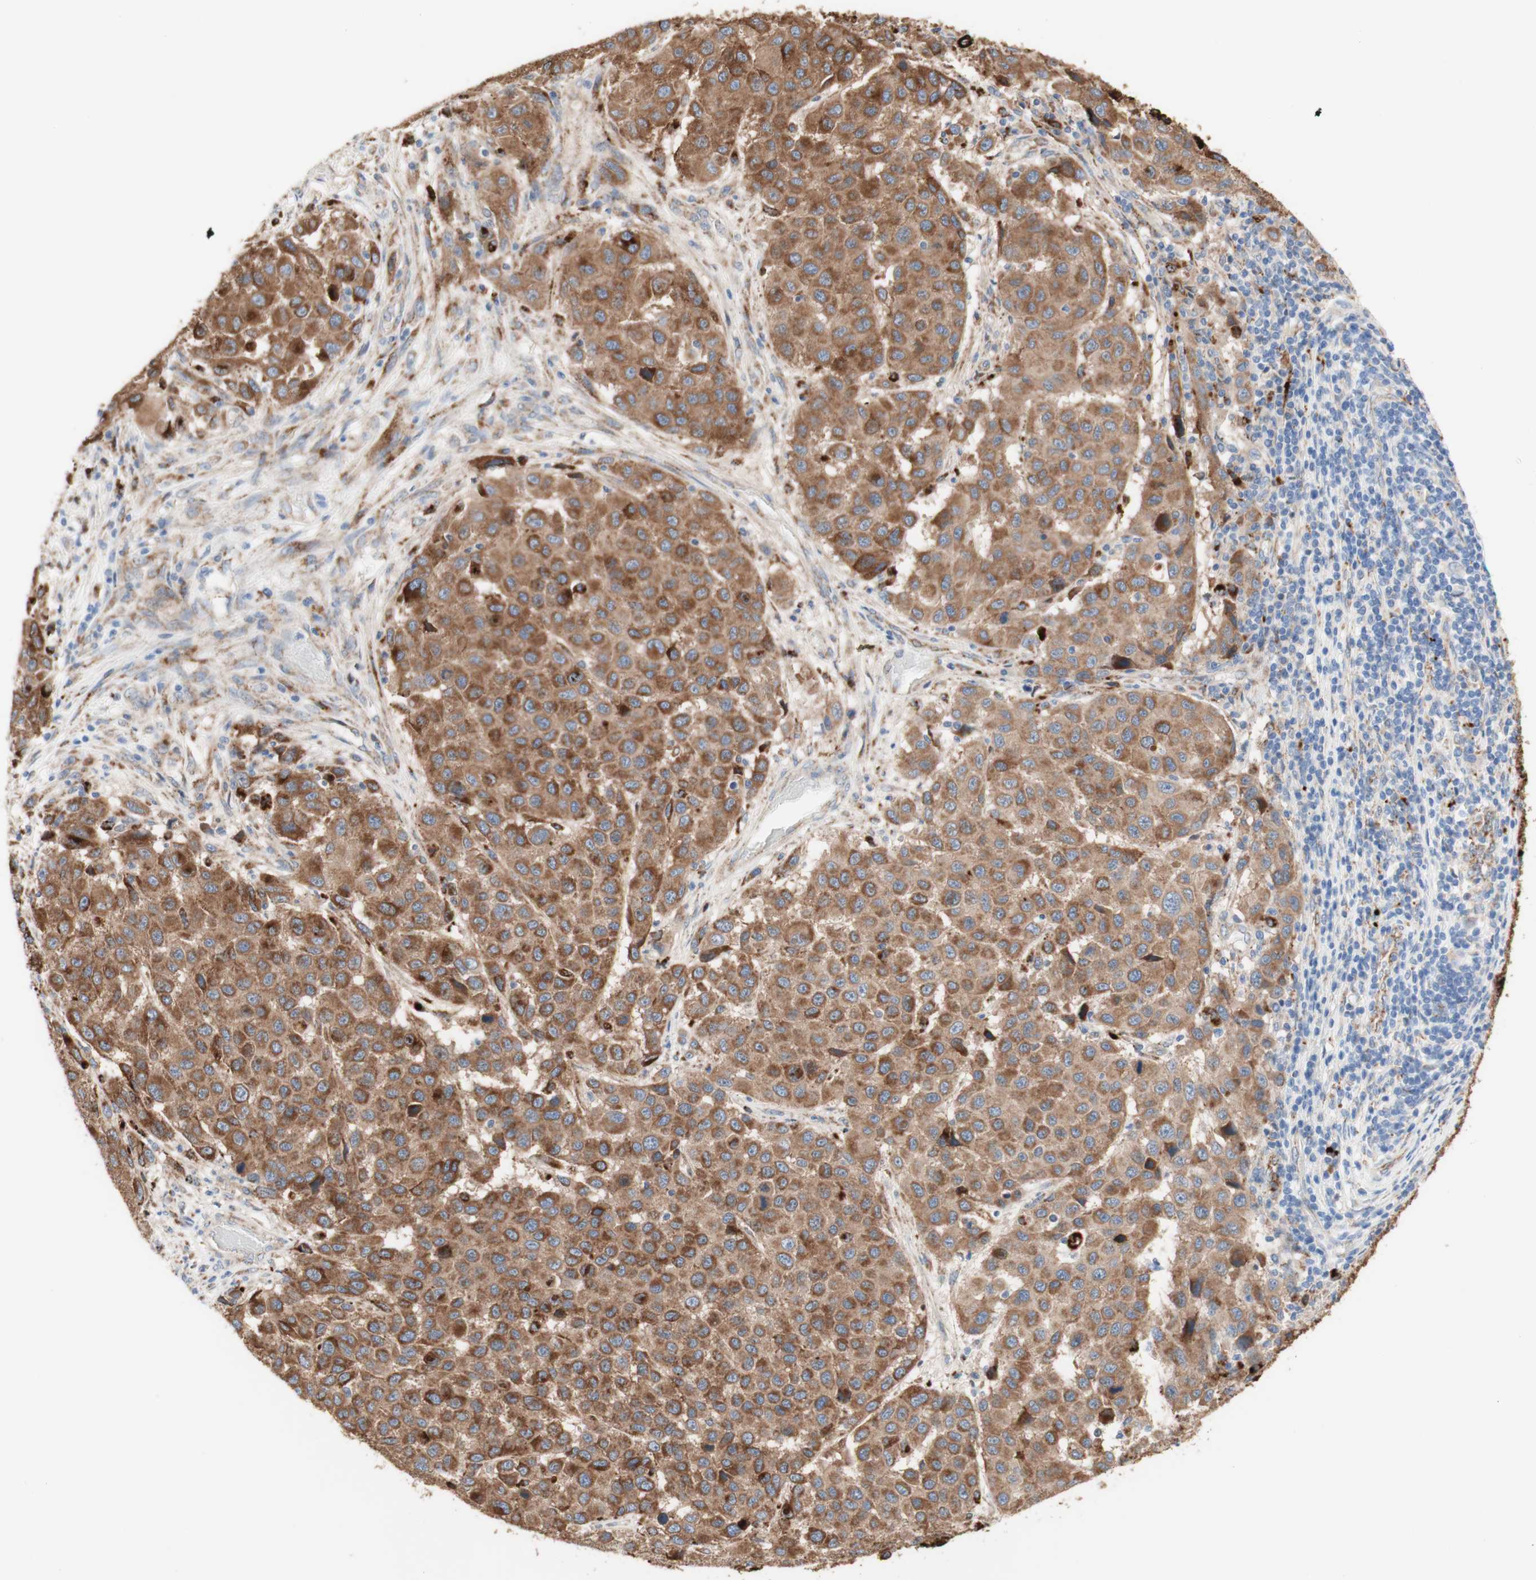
{"staining": {"intensity": "moderate", "quantity": ">75%", "location": "cytoplasmic/membranous"}, "tissue": "melanoma", "cell_type": "Tumor cells", "image_type": "cancer", "snomed": [{"axis": "morphology", "description": "Malignant melanoma, Metastatic site"}, {"axis": "topography", "description": "Lymph node"}], "caption": "The histopathology image demonstrates a brown stain indicating the presence of a protein in the cytoplasmic/membranous of tumor cells in malignant melanoma (metastatic site).", "gene": "URB2", "patient": {"sex": "male", "age": 61}}